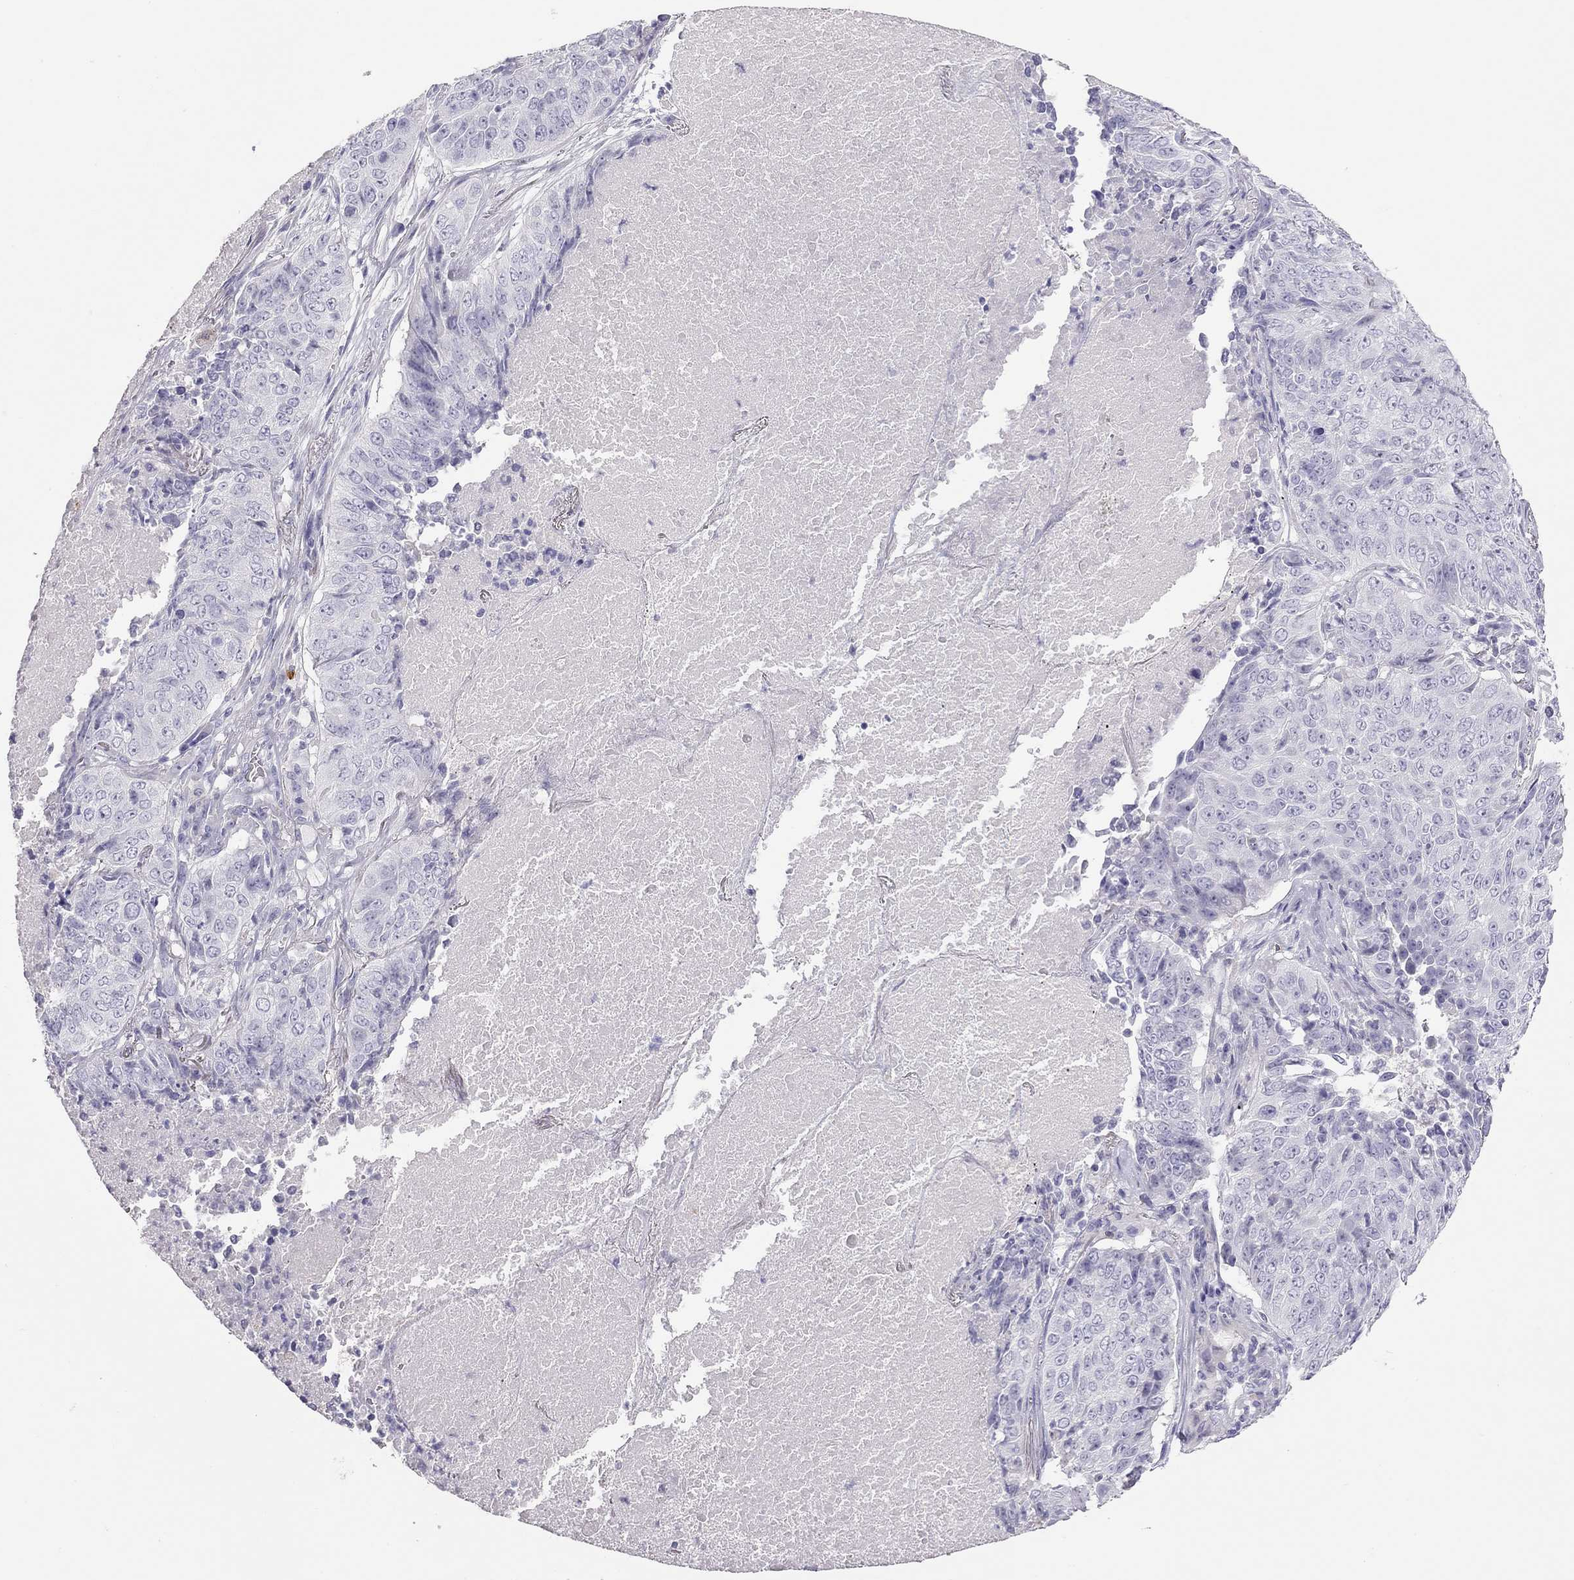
{"staining": {"intensity": "negative", "quantity": "none", "location": "none"}, "tissue": "lung cancer", "cell_type": "Tumor cells", "image_type": "cancer", "snomed": [{"axis": "morphology", "description": "Normal tissue, NOS"}, {"axis": "morphology", "description": "Squamous cell carcinoma, NOS"}, {"axis": "topography", "description": "Bronchus"}, {"axis": "topography", "description": "Lung"}], "caption": "The immunohistochemistry (IHC) histopathology image has no significant expression in tumor cells of squamous cell carcinoma (lung) tissue. (DAB immunohistochemistry visualized using brightfield microscopy, high magnification).", "gene": "IL17REL", "patient": {"sex": "male", "age": 64}}